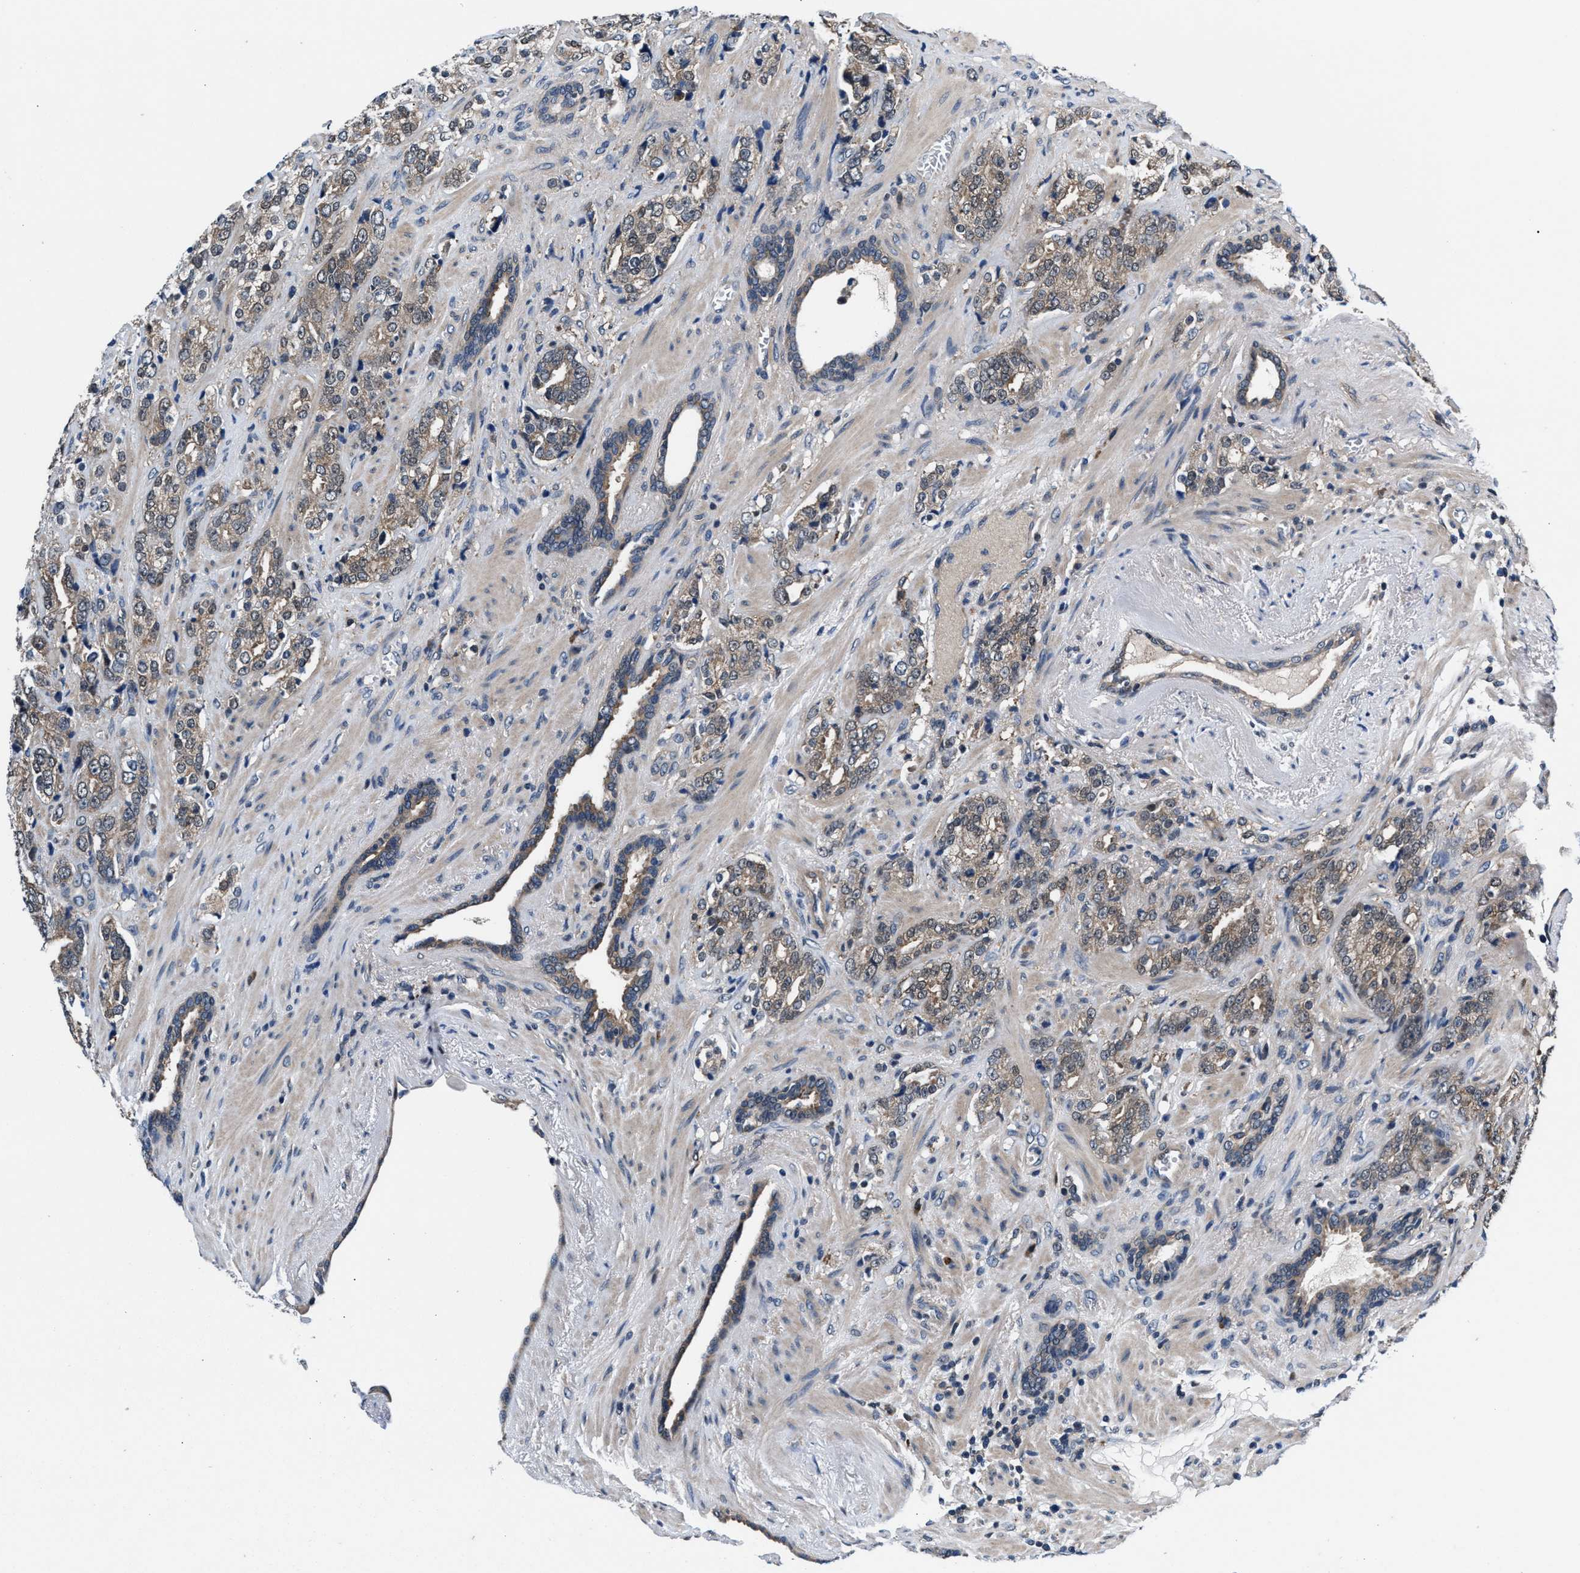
{"staining": {"intensity": "weak", "quantity": ">75%", "location": "cytoplasmic/membranous"}, "tissue": "prostate cancer", "cell_type": "Tumor cells", "image_type": "cancer", "snomed": [{"axis": "morphology", "description": "Adenocarcinoma, High grade"}, {"axis": "topography", "description": "Prostate"}], "caption": "Immunohistochemistry (DAB (3,3'-diaminobenzidine)) staining of adenocarcinoma (high-grade) (prostate) shows weak cytoplasmic/membranous protein positivity in approximately >75% of tumor cells.", "gene": "PRPSAP2", "patient": {"sex": "male", "age": 71}}